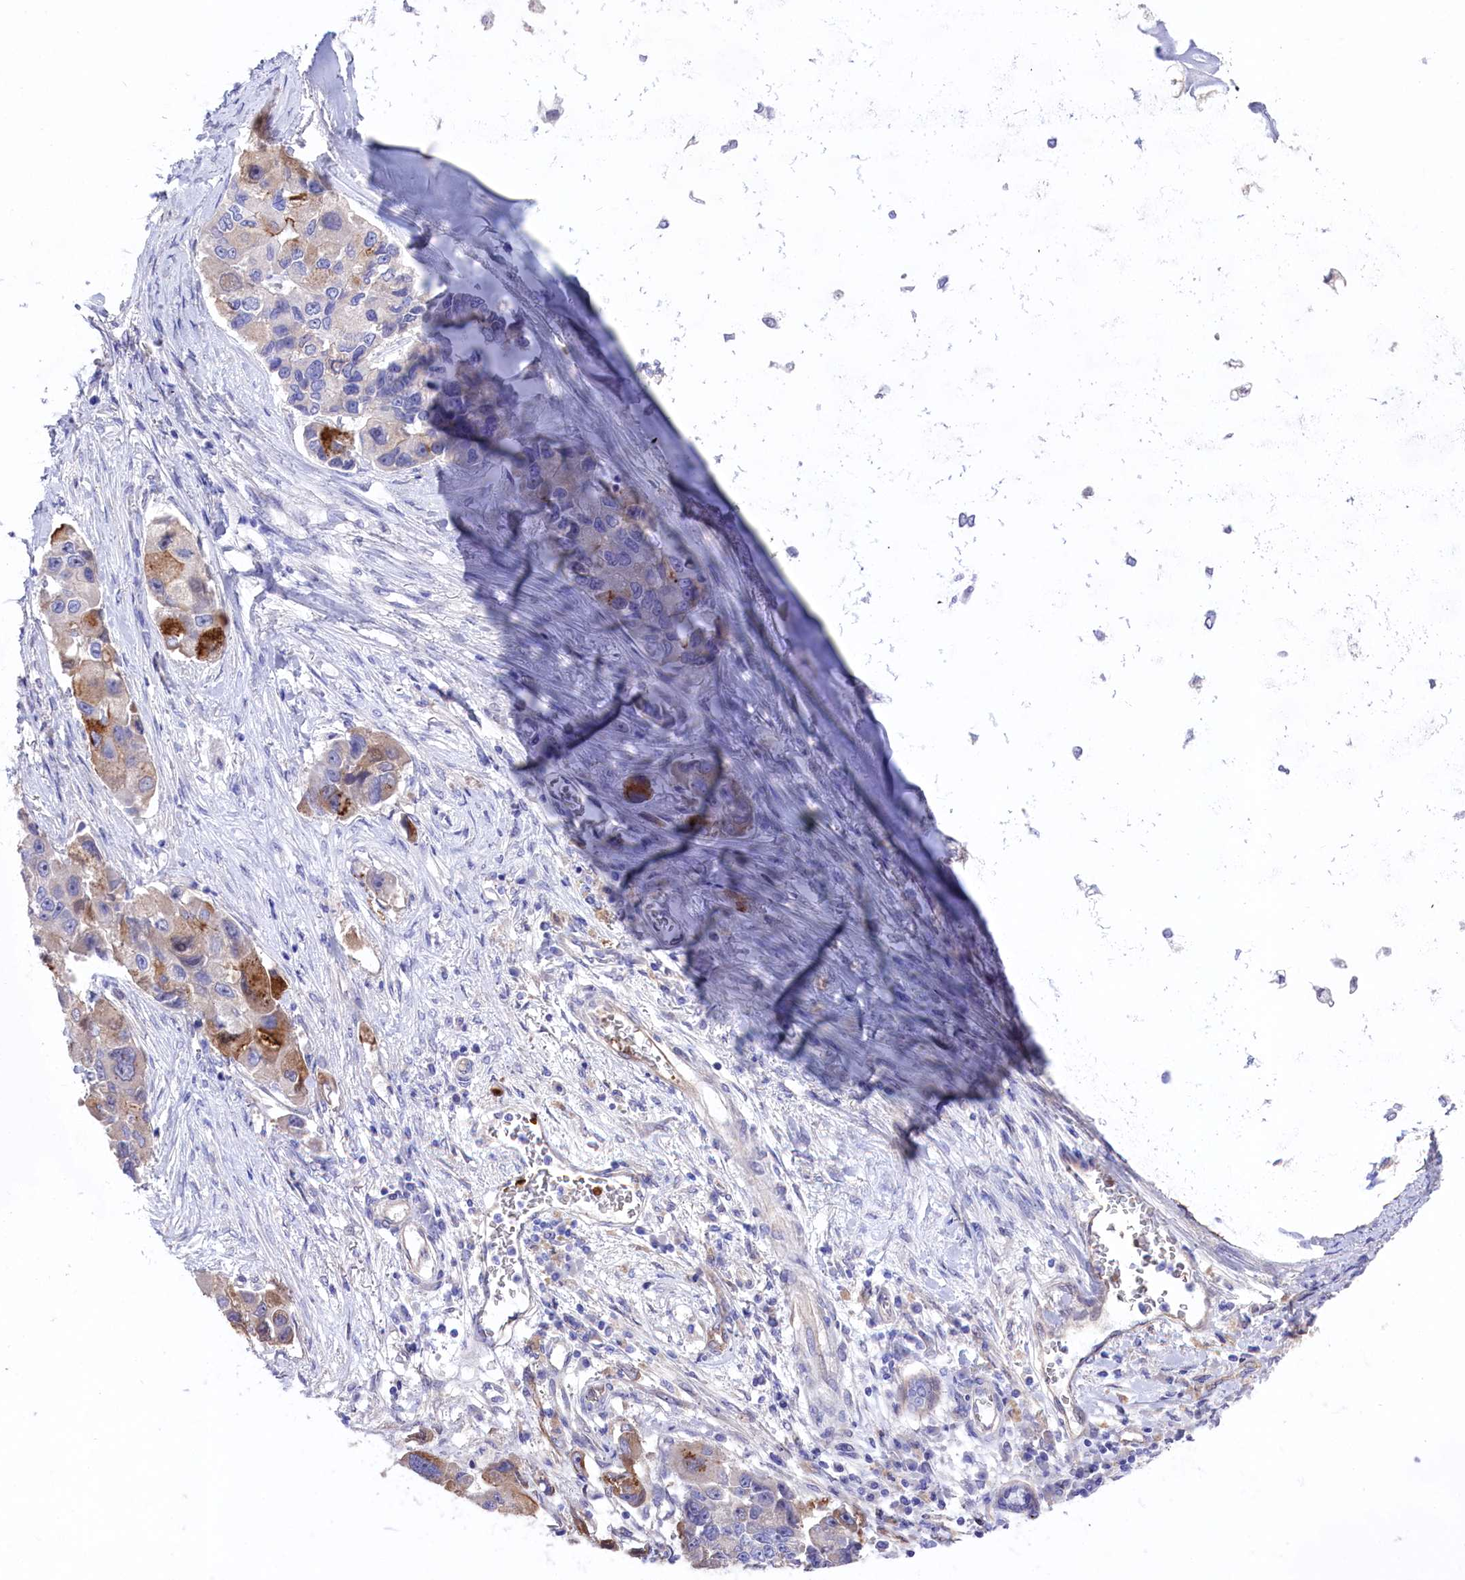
{"staining": {"intensity": "moderate", "quantity": "<25%", "location": "cytoplasmic/membranous"}, "tissue": "lung cancer", "cell_type": "Tumor cells", "image_type": "cancer", "snomed": [{"axis": "morphology", "description": "Adenocarcinoma, NOS"}, {"axis": "topography", "description": "Lung"}], "caption": "Protein expression analysis of adenocarcinoma (lung) exhibits moderate cytoplasmic/membranous expression in approximately <25% of tumor cells.", "gene": "LHFPL4", "patient": {"sex": "female", "age": 54}}